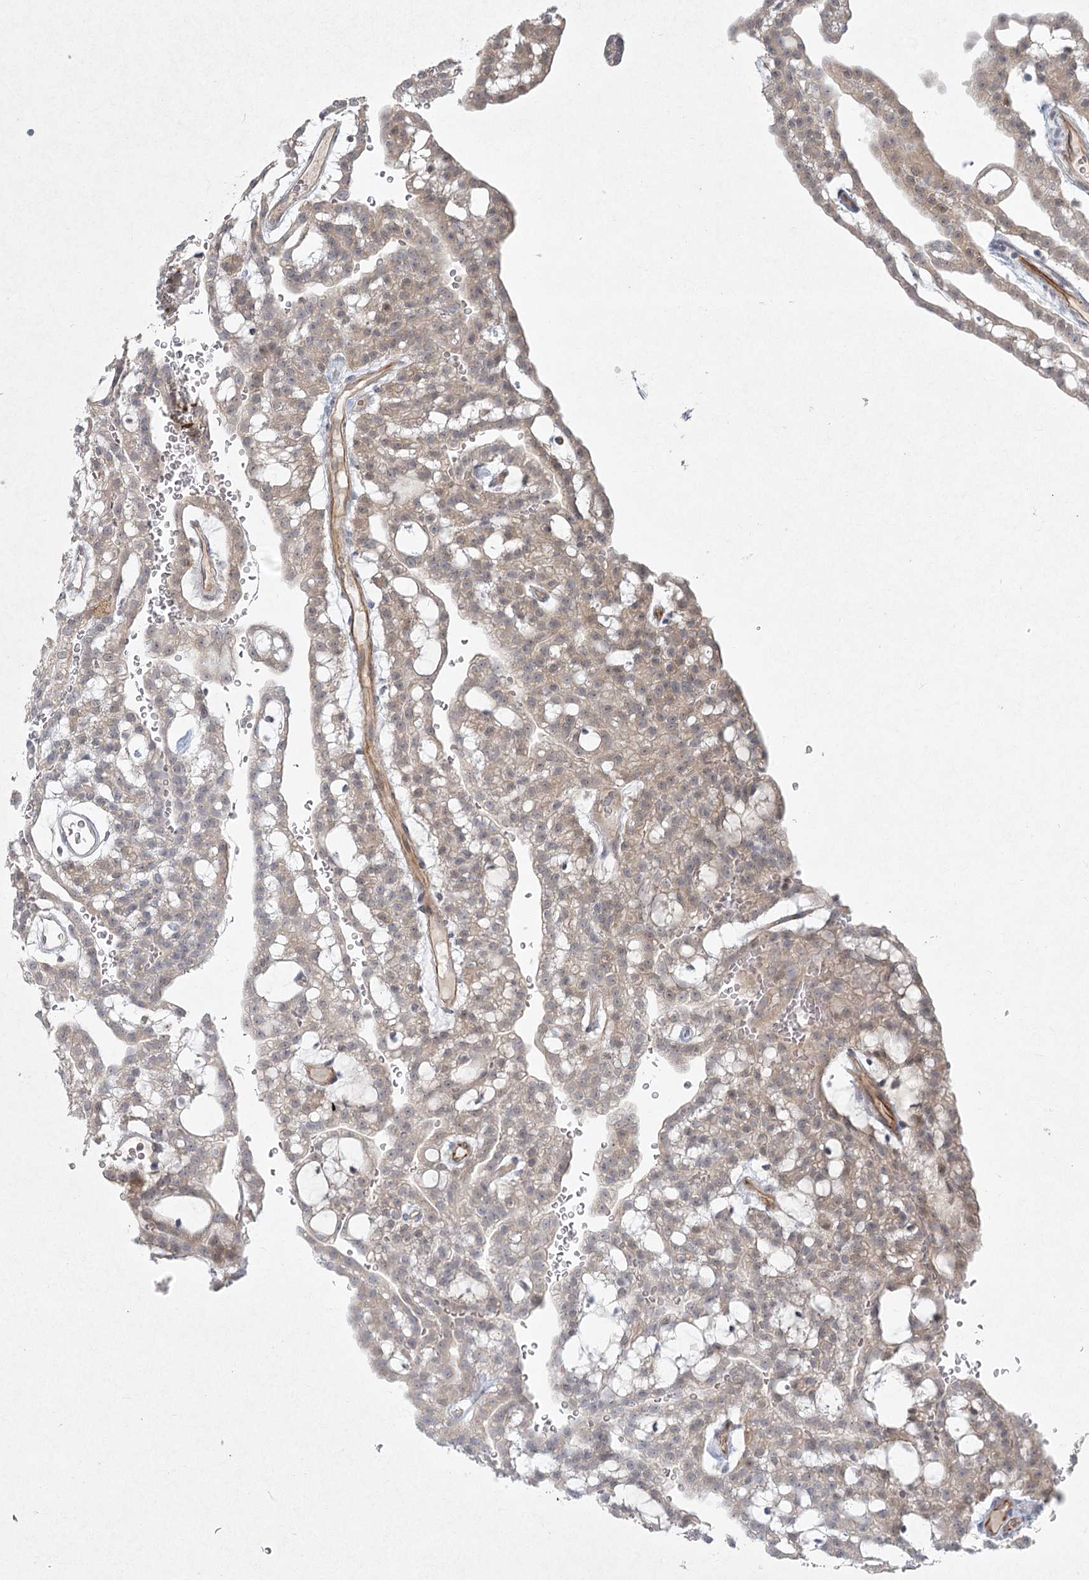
{"staining": {"intensity": "weak", "quantity": "<25%", "location": "cytoplasmic/membranous"}, "tissue": "renal cancer", "cell_type": "Tumor cells", "image_type": "cancer", "snomed": [{"axis": "morphology", "description": "Adenocarcinoma, NOS"}, {"axis": "topography", "description": "Kidney"}], "caption": "Immunohistochemistry photomicrograph of neoplastic tissue: renal cancer stained with DAB (3,3'-diaminobenzidine) exhibits no significant protein staining in tumor cells.", "gene": "LRP2BP", "patient": {"sex": "male", "age": 63}}